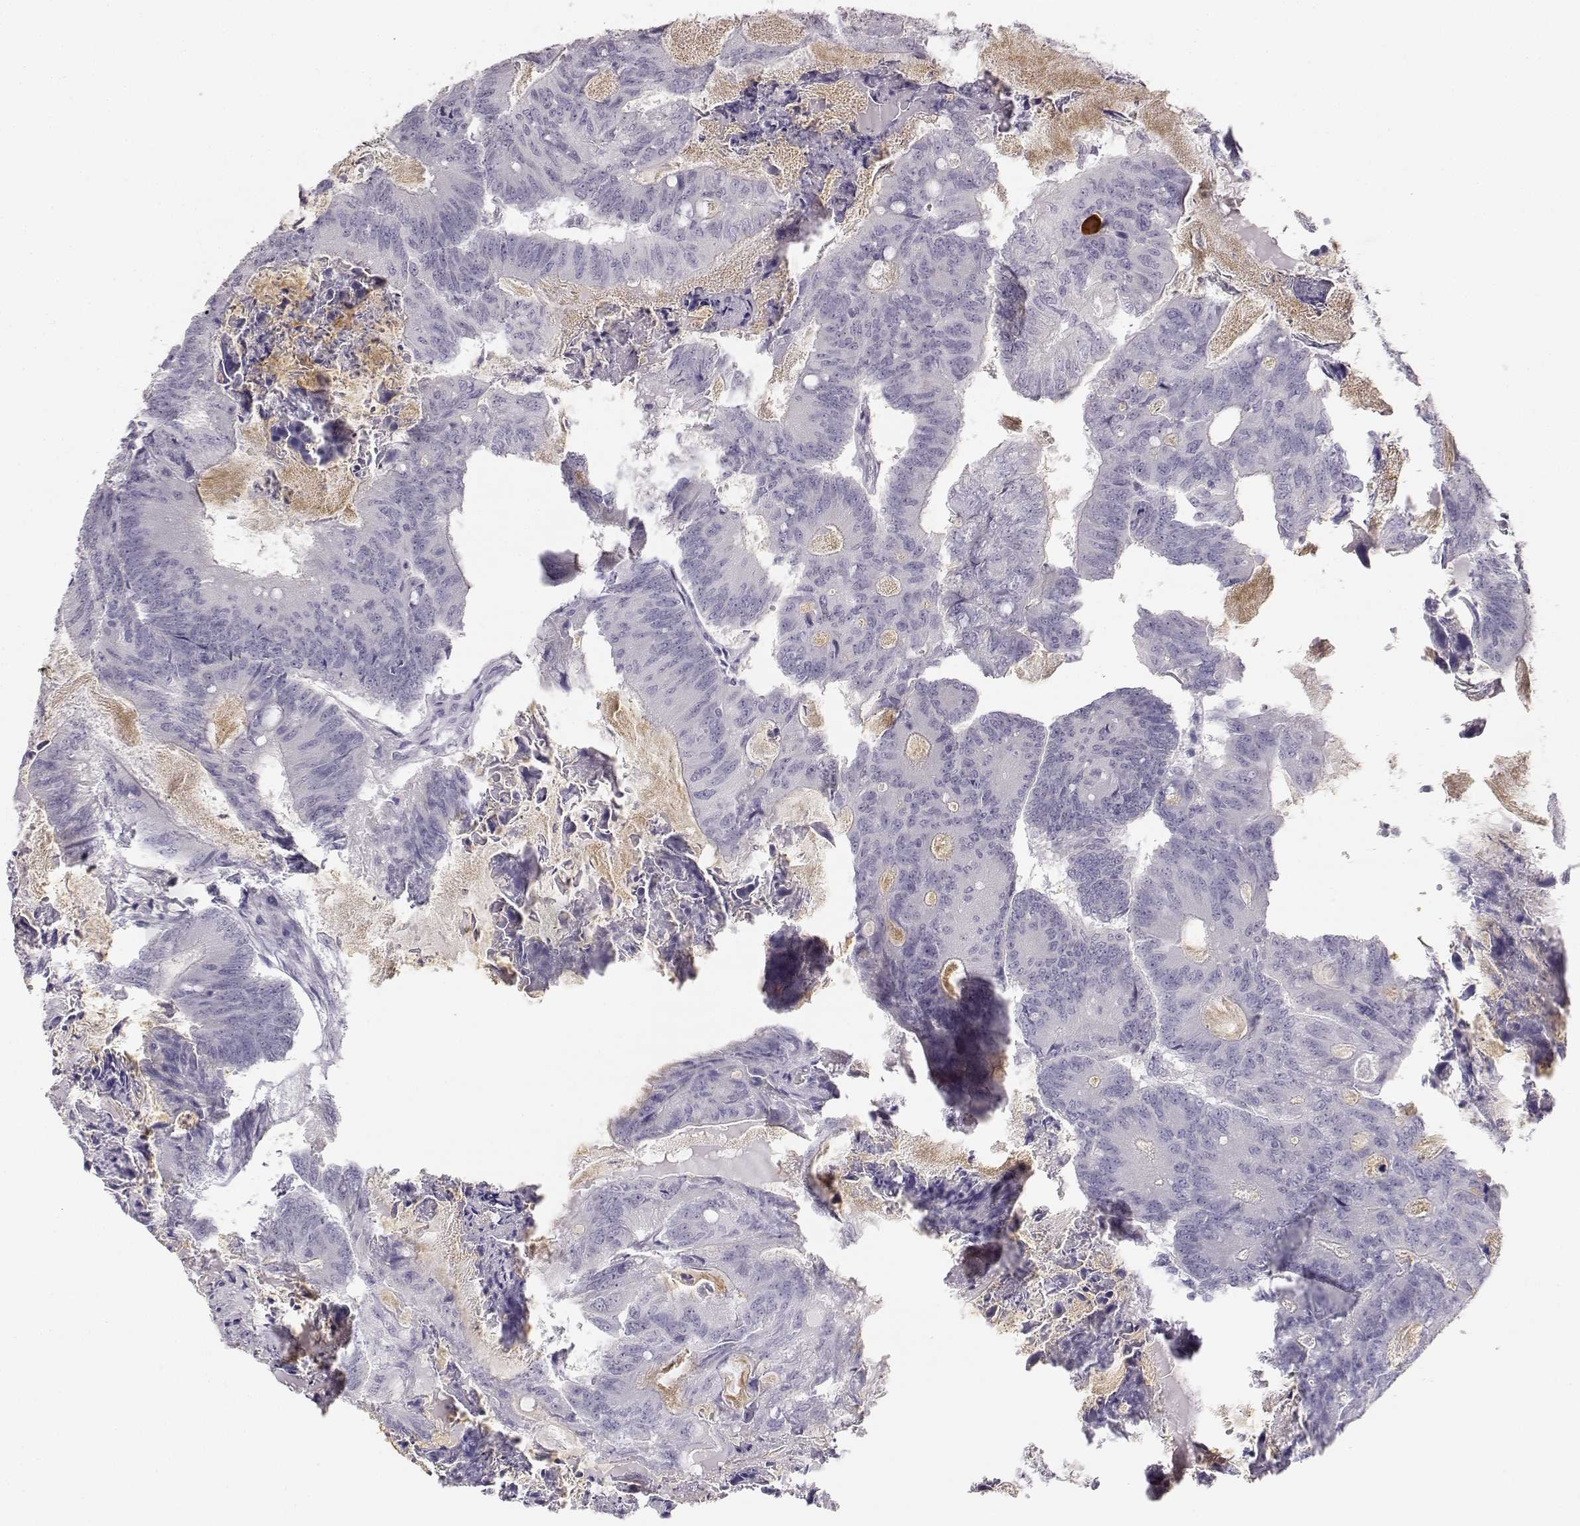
{"staining": {"intensity": "negative", "quantity": "none", "location": "none"}, "tissue": "colorectal cancer", "cell_type": "Tumor cells", "image_type": "cancer", "snomed": [{"axis": "morphology", "description": "Adenocarcinoma, NOS"}, {"axis": "topography", "description": "Colon"}], "caption": "A photomicrograph of colorectal cancer stained for a protein exhibits no brown staining in tumor cells.", "gene": "MYCBPAP", "patient": {"sex": "female", "age": 70}}